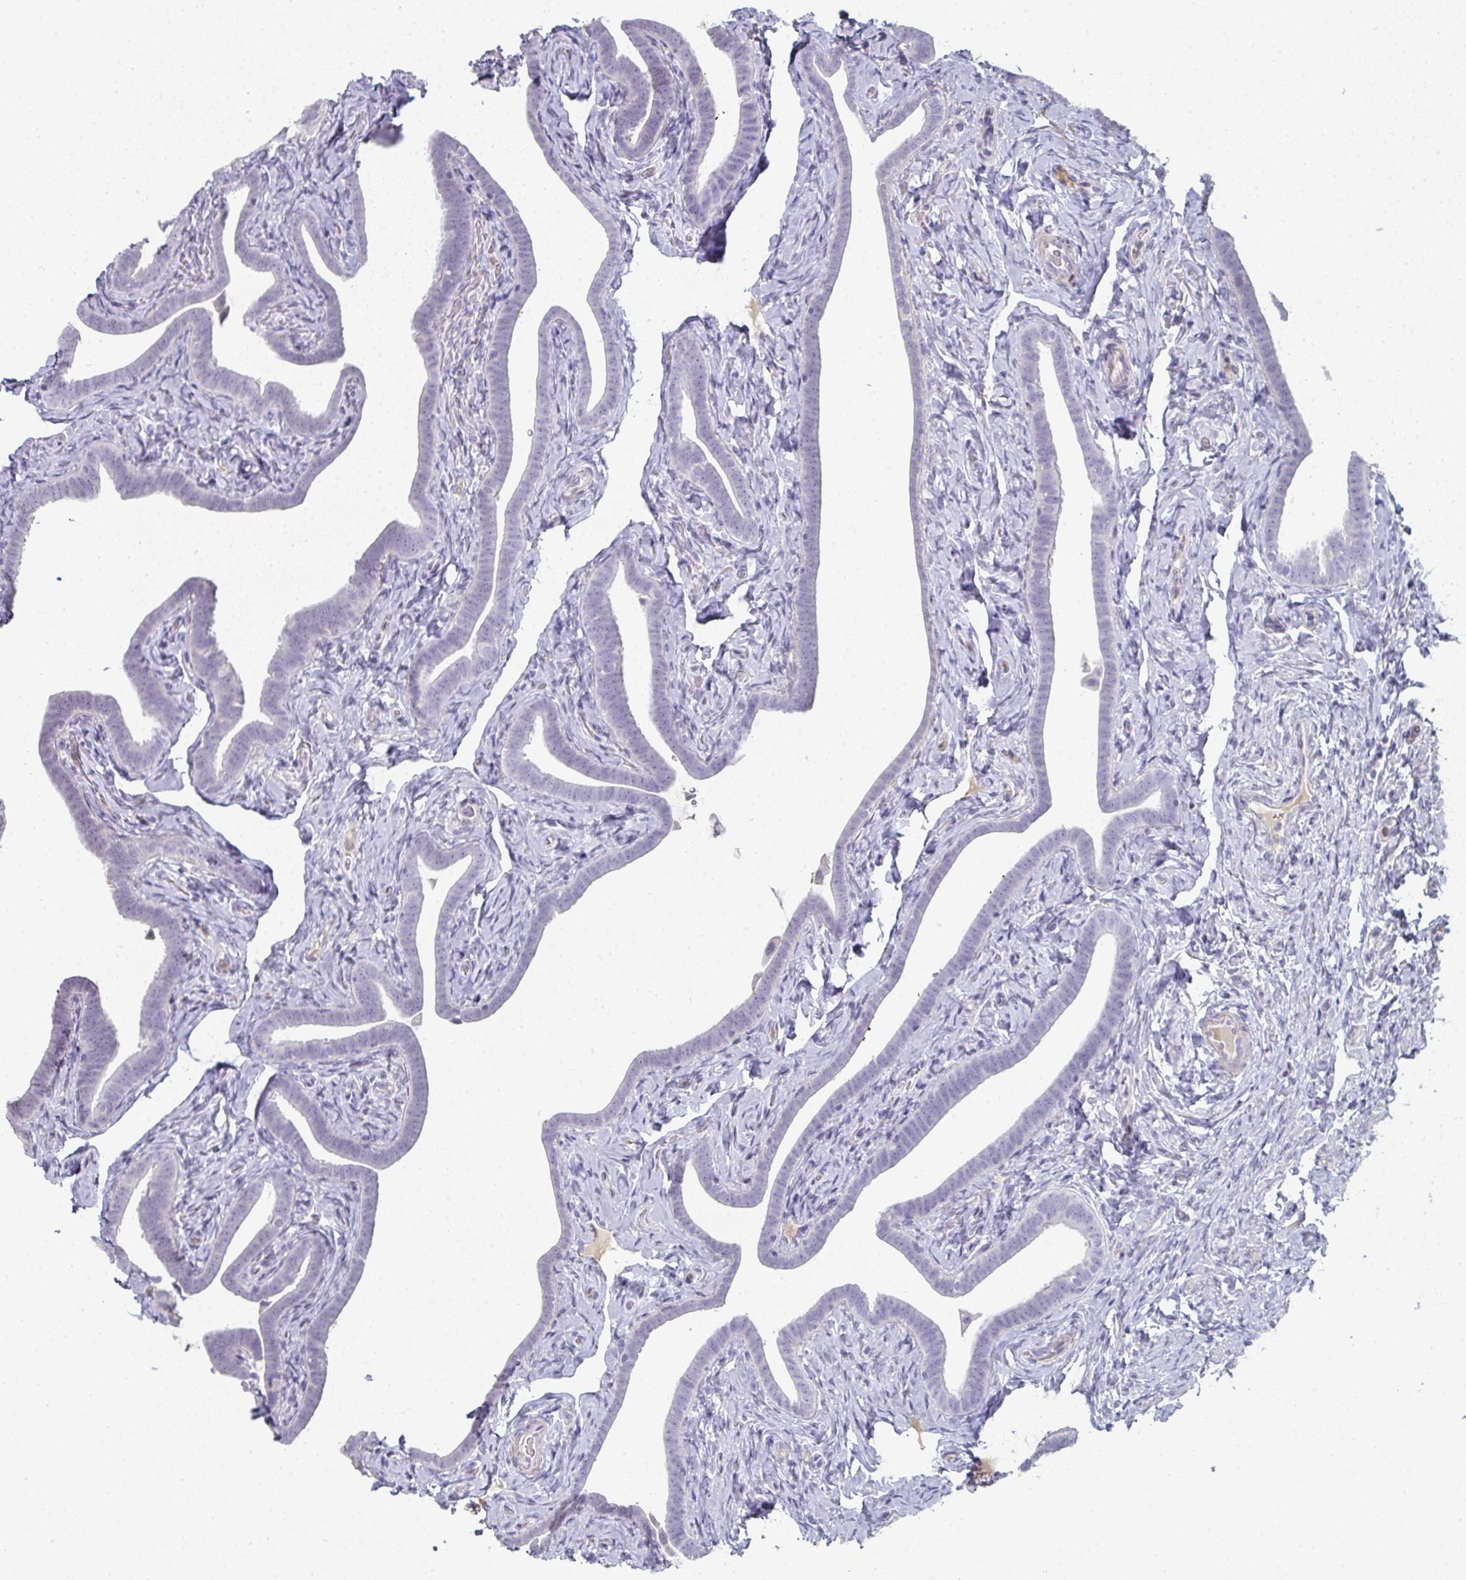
{"staining": {"intensity": "negative", "quantity": "none", "location": "none"}, "tissue": "fallopian tube", "cell_type": "Glandular cells", "image_type": "normal", "snomed": [{"axis": "morphology", "description": "Normal tissue, NOS"}, {"axis": "topography", "description": "Fallopian tube"}], "caption": "Immunohistochemistry (IHC) histopathology image of normal human fallopian tube stained for a protein (brown), which reveals no expression in glandular cells.", "gene": "A1CF", "patient": {"sex": "female", "age": 69}}